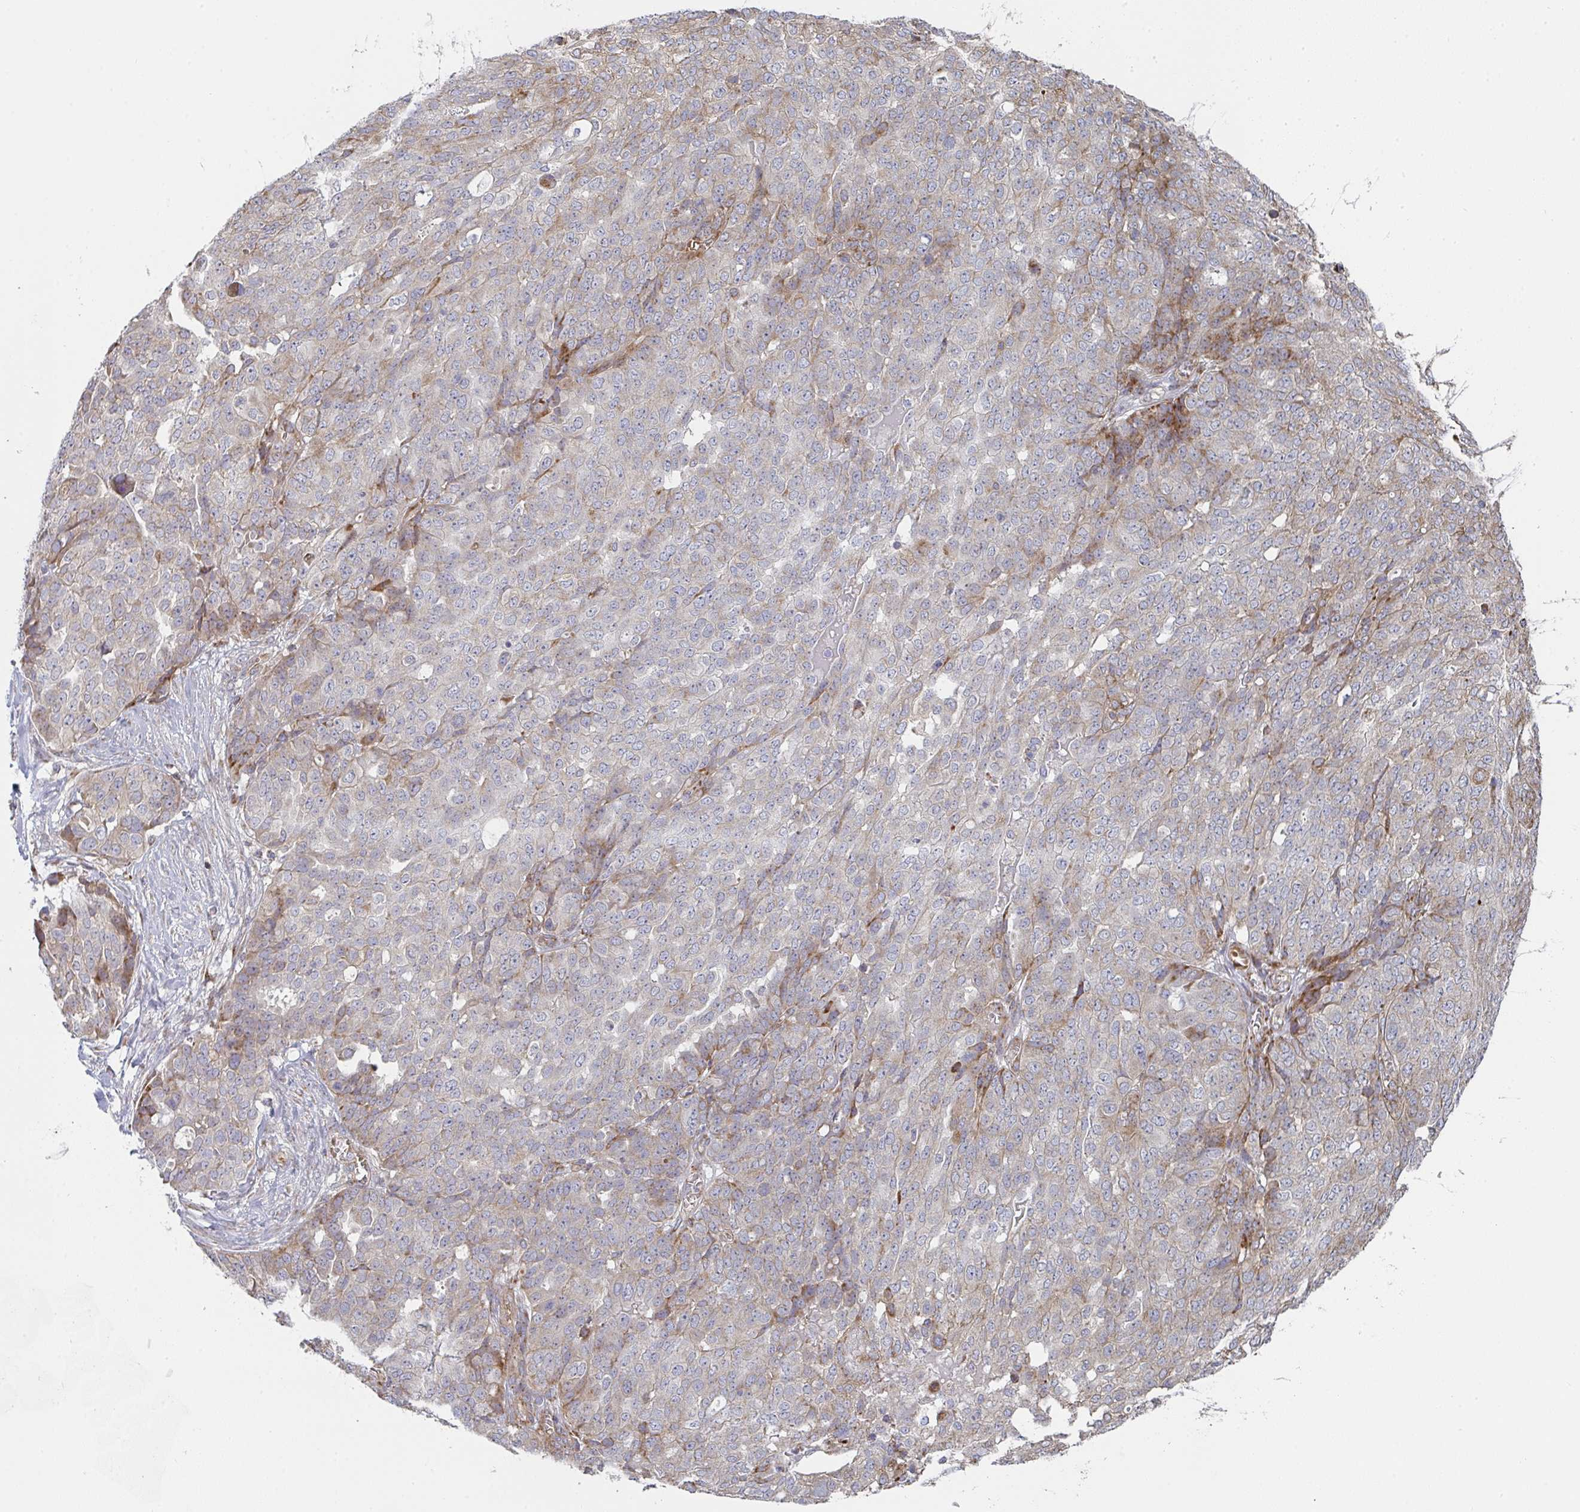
{"staining": {"intensity": "moderate", "quantity": "<25%", "location": "cytoplasmic/membranous"}, "tissue": "ovarian cancer", "cell_type": "Tumor cells", "image_type": "cancer", "snomed": [{"axis": "morphology", "description": "Cystadenocarcinoma, serous, NOS"}, {"axis": "topography", "description": "Soft tissue"}, {"axis": "topography", "description": "Ovary"}], "caption": "Protein staining of ovarian serous cystadenocarcinoma tissue demonstrates moderate cytoplasmic/membranous staining in approximately <25% of tumor cells. The protein of interest is stained brown, and the nuclei are stained in blue (DAB IHC with brightfield microscopy, high magnification).", "gene": "ZNF526", "patient": {"sex": "female", "age": 57}}